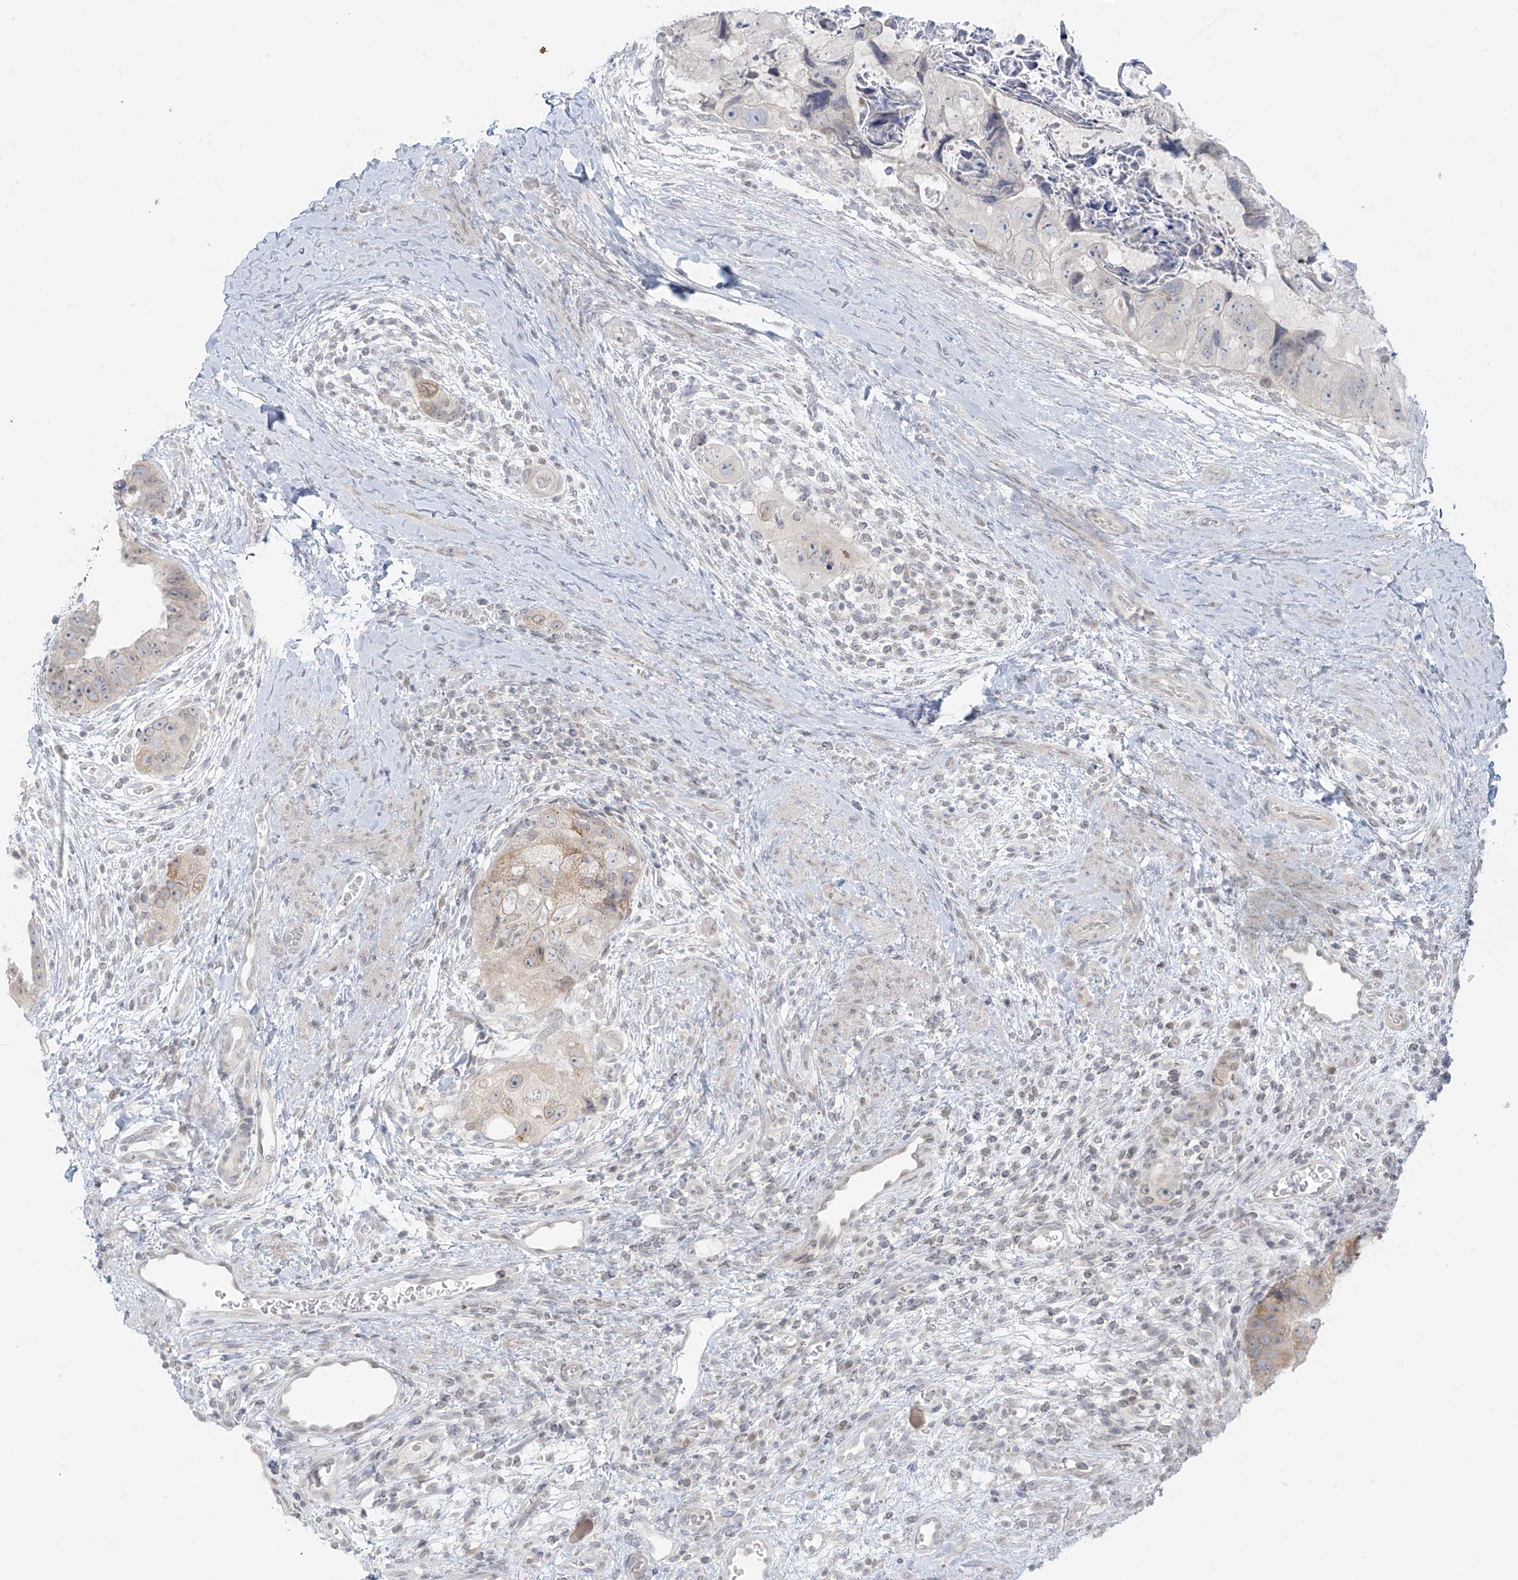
{"staining": {"intensity": "negative", "quantity": "none", "location": "none"}, "tissue": "colorectal cancer", "cell_type": "Tumor cells", "image_type": "cancer", "snomed": [{"axis": "morphology", "description": "Adenocarcinoma, NOS"}, {"axis": "topography", "description": "Rectum"}], "caption": "Immunohistochemical staining of human colorectal adenocarcinoma demonstrates no significant positivity in tumor cells.", "gene": "OSBPL7", "patient": {"sex": "male", "age": 59}}